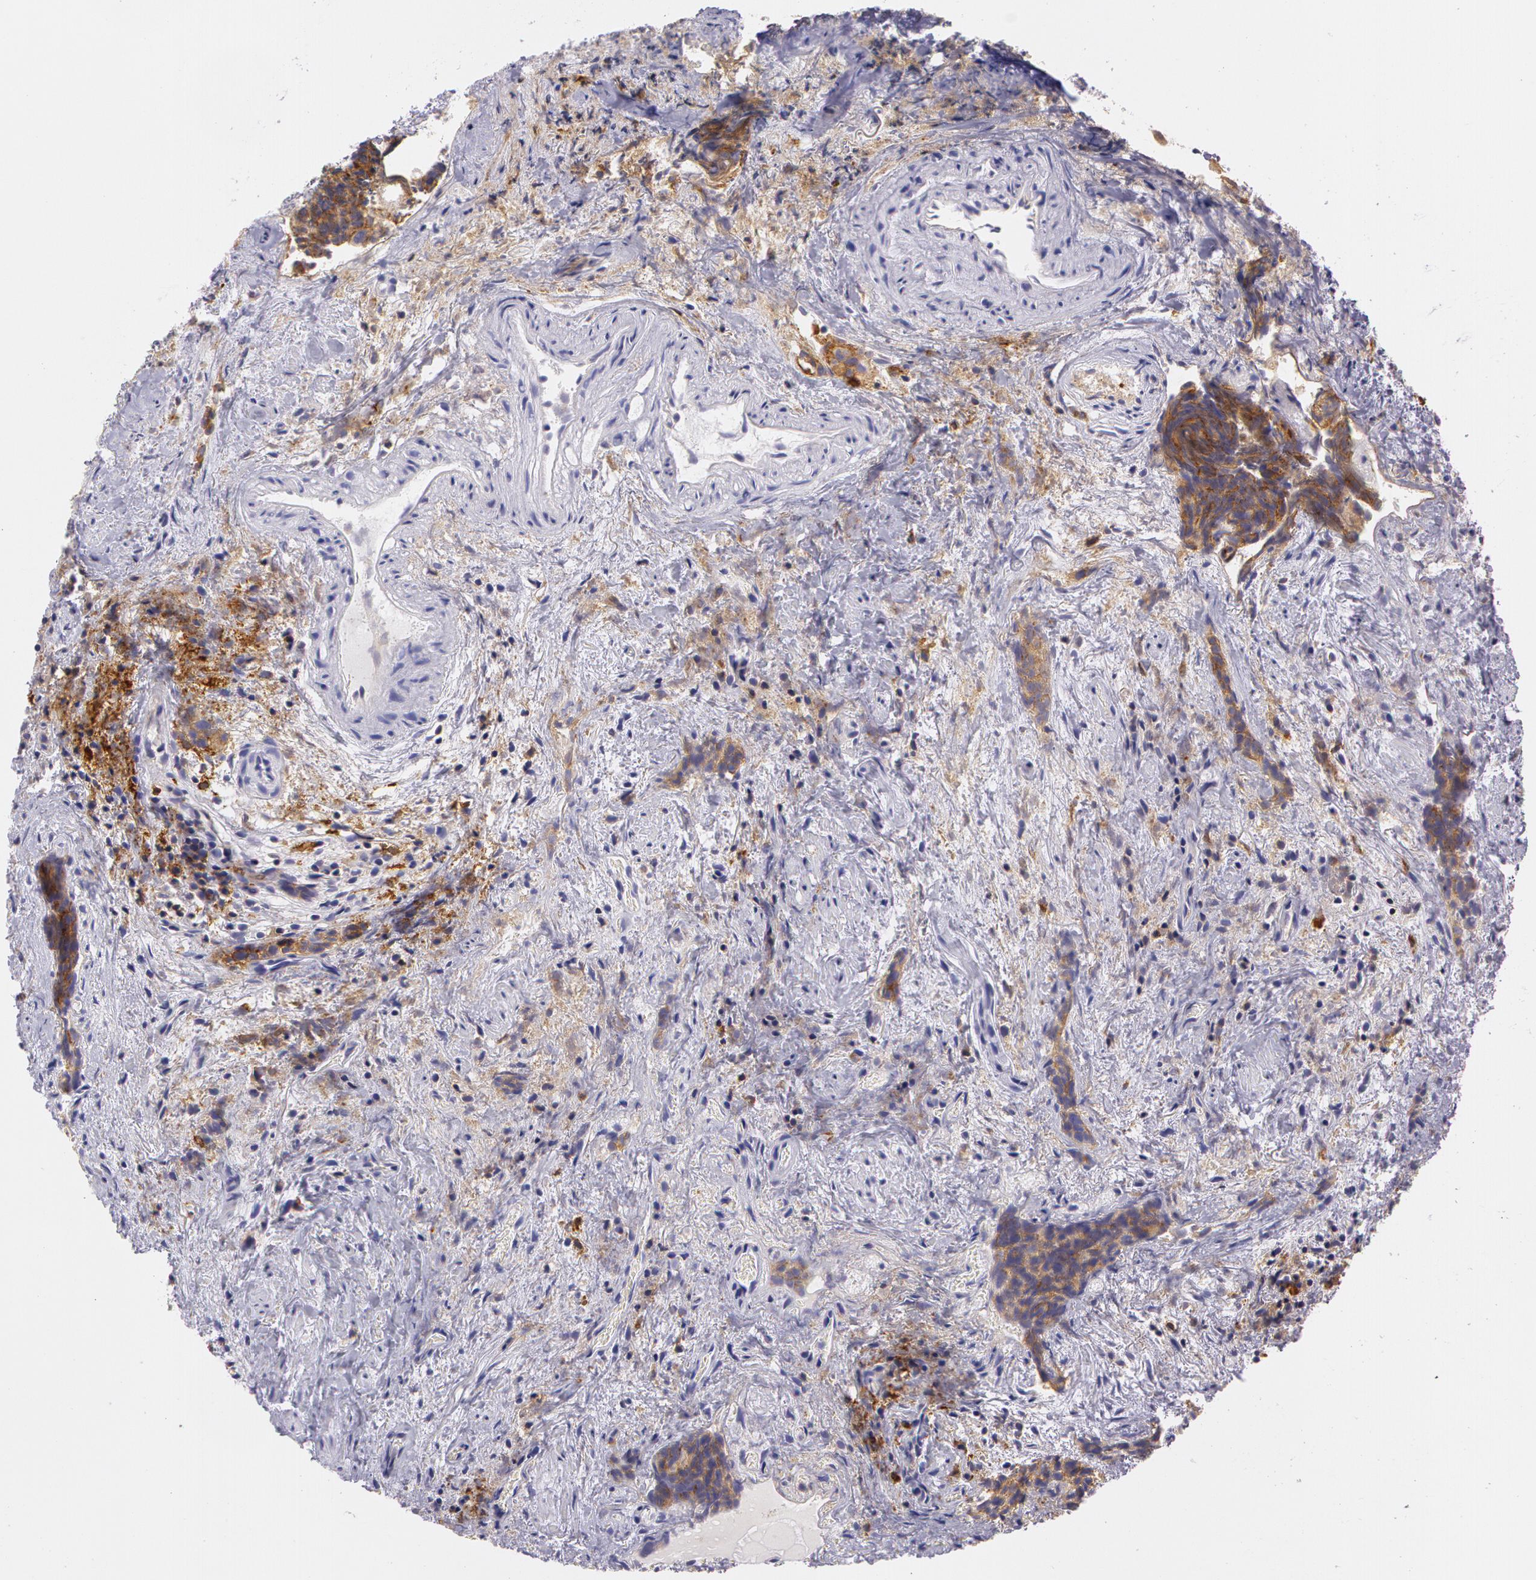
{"staining": {"intensity": "moderate", "quantity": ">75%", "location": "cytoplasmic/membranous"}, "tissue": "urothelial cancer", "cell_type": "Tumor cells", "image_type": "cancer", "snomed": [{"axis": "morphology", "description": "Urothelial carcinoma, High grade"}, {"axis": "topography", "description": "Urinary bladder"}], "caption": "DAB immunohistochemical staining of human urothelial carcinoma (high-grade) exhibits moderate cytoplasmic/membranous protein positivity in approximately >75% of tumor cells. Nuclei are stained in blue.", "gene": "LY75", "patient": {"sex": "female", "age": 78}}